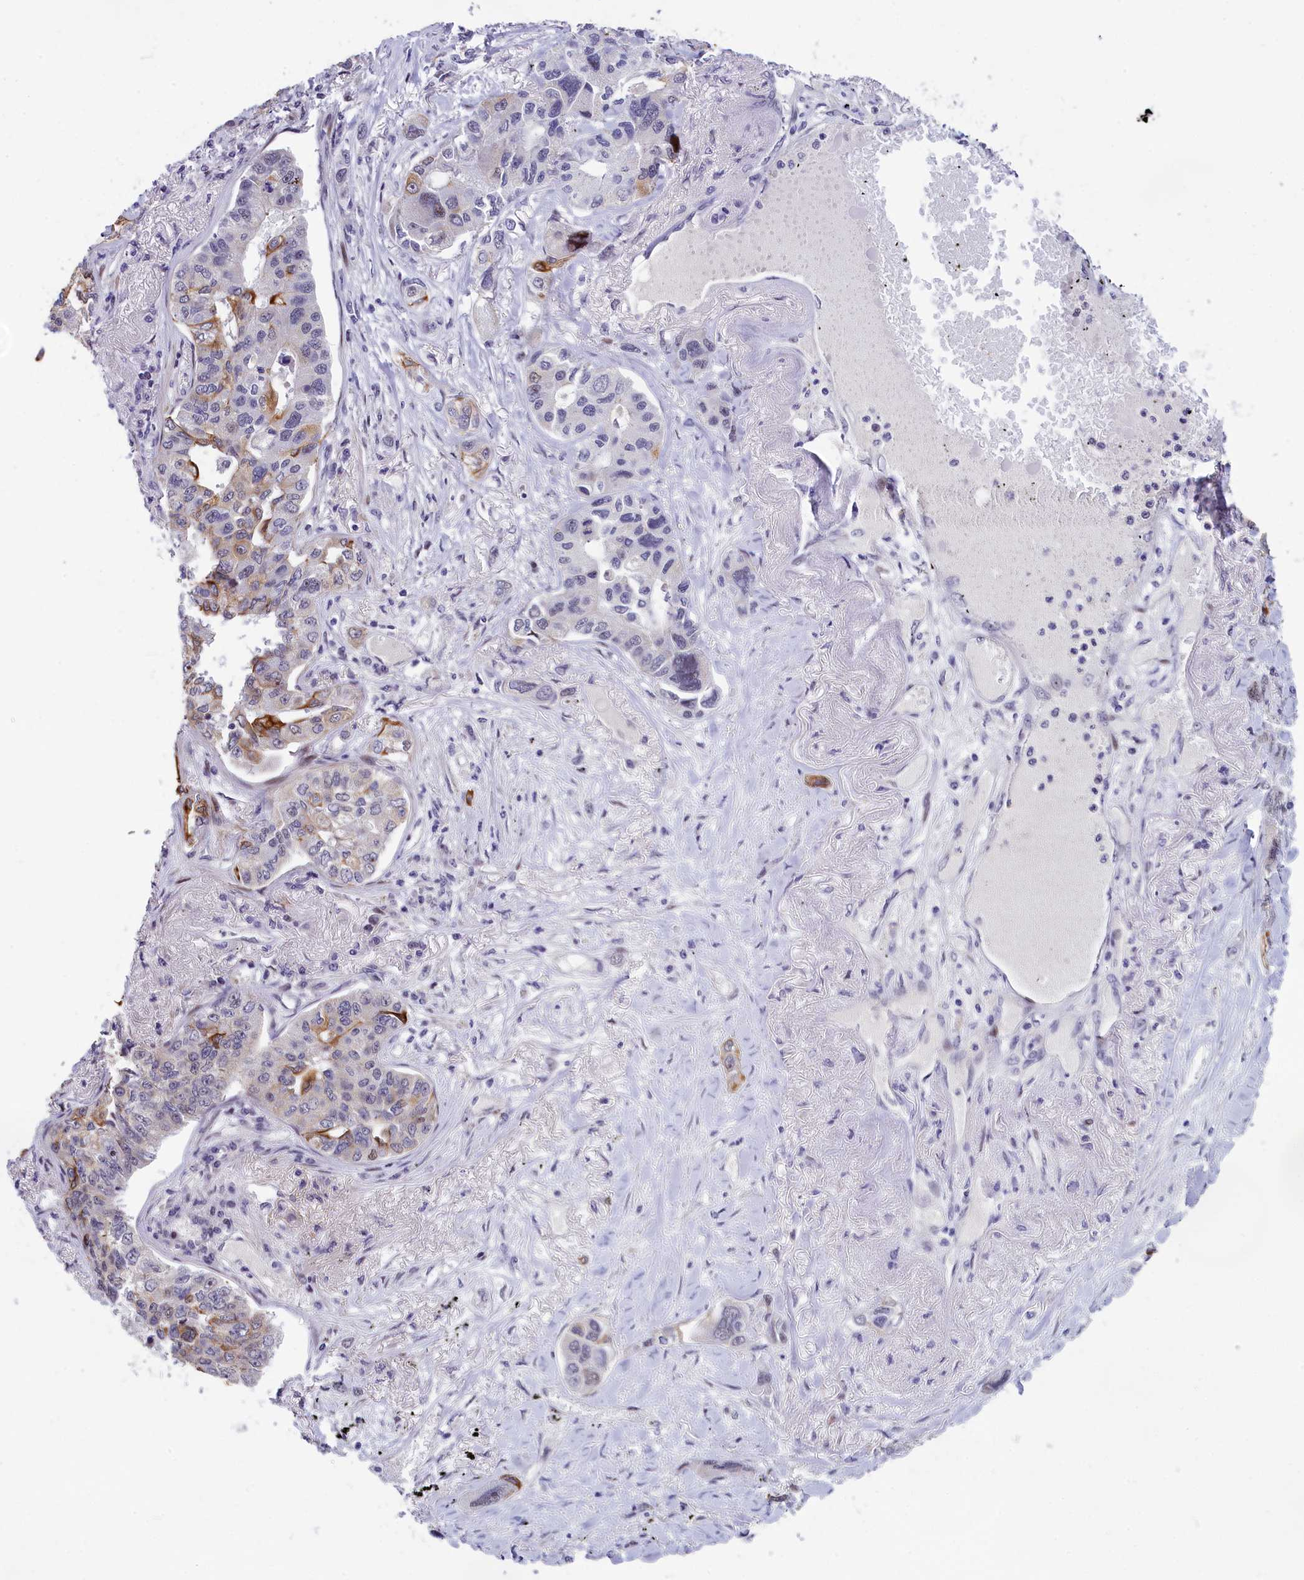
{"staining": {"intensity": "moderate", "quantity": "<25%", "location": "cytoplasmic/membranous"}, "tissue": "lung cancer", "cell_type": "Tumor cells", "image_type": "cancer", "snomed": [{"axis": "morphology", "description": "Adenocarcinoma, NOS"}, {"axis": "topography", "description": "Lung"}], "caption": "Lung cancer was stained to show a protein in brown. There is low levels of moderate cytoplasmic/membranous positivity in about <25% of tumor cells.", "gene": "ANKRD34B", "patient": {"sex": "male", "age": 49}}